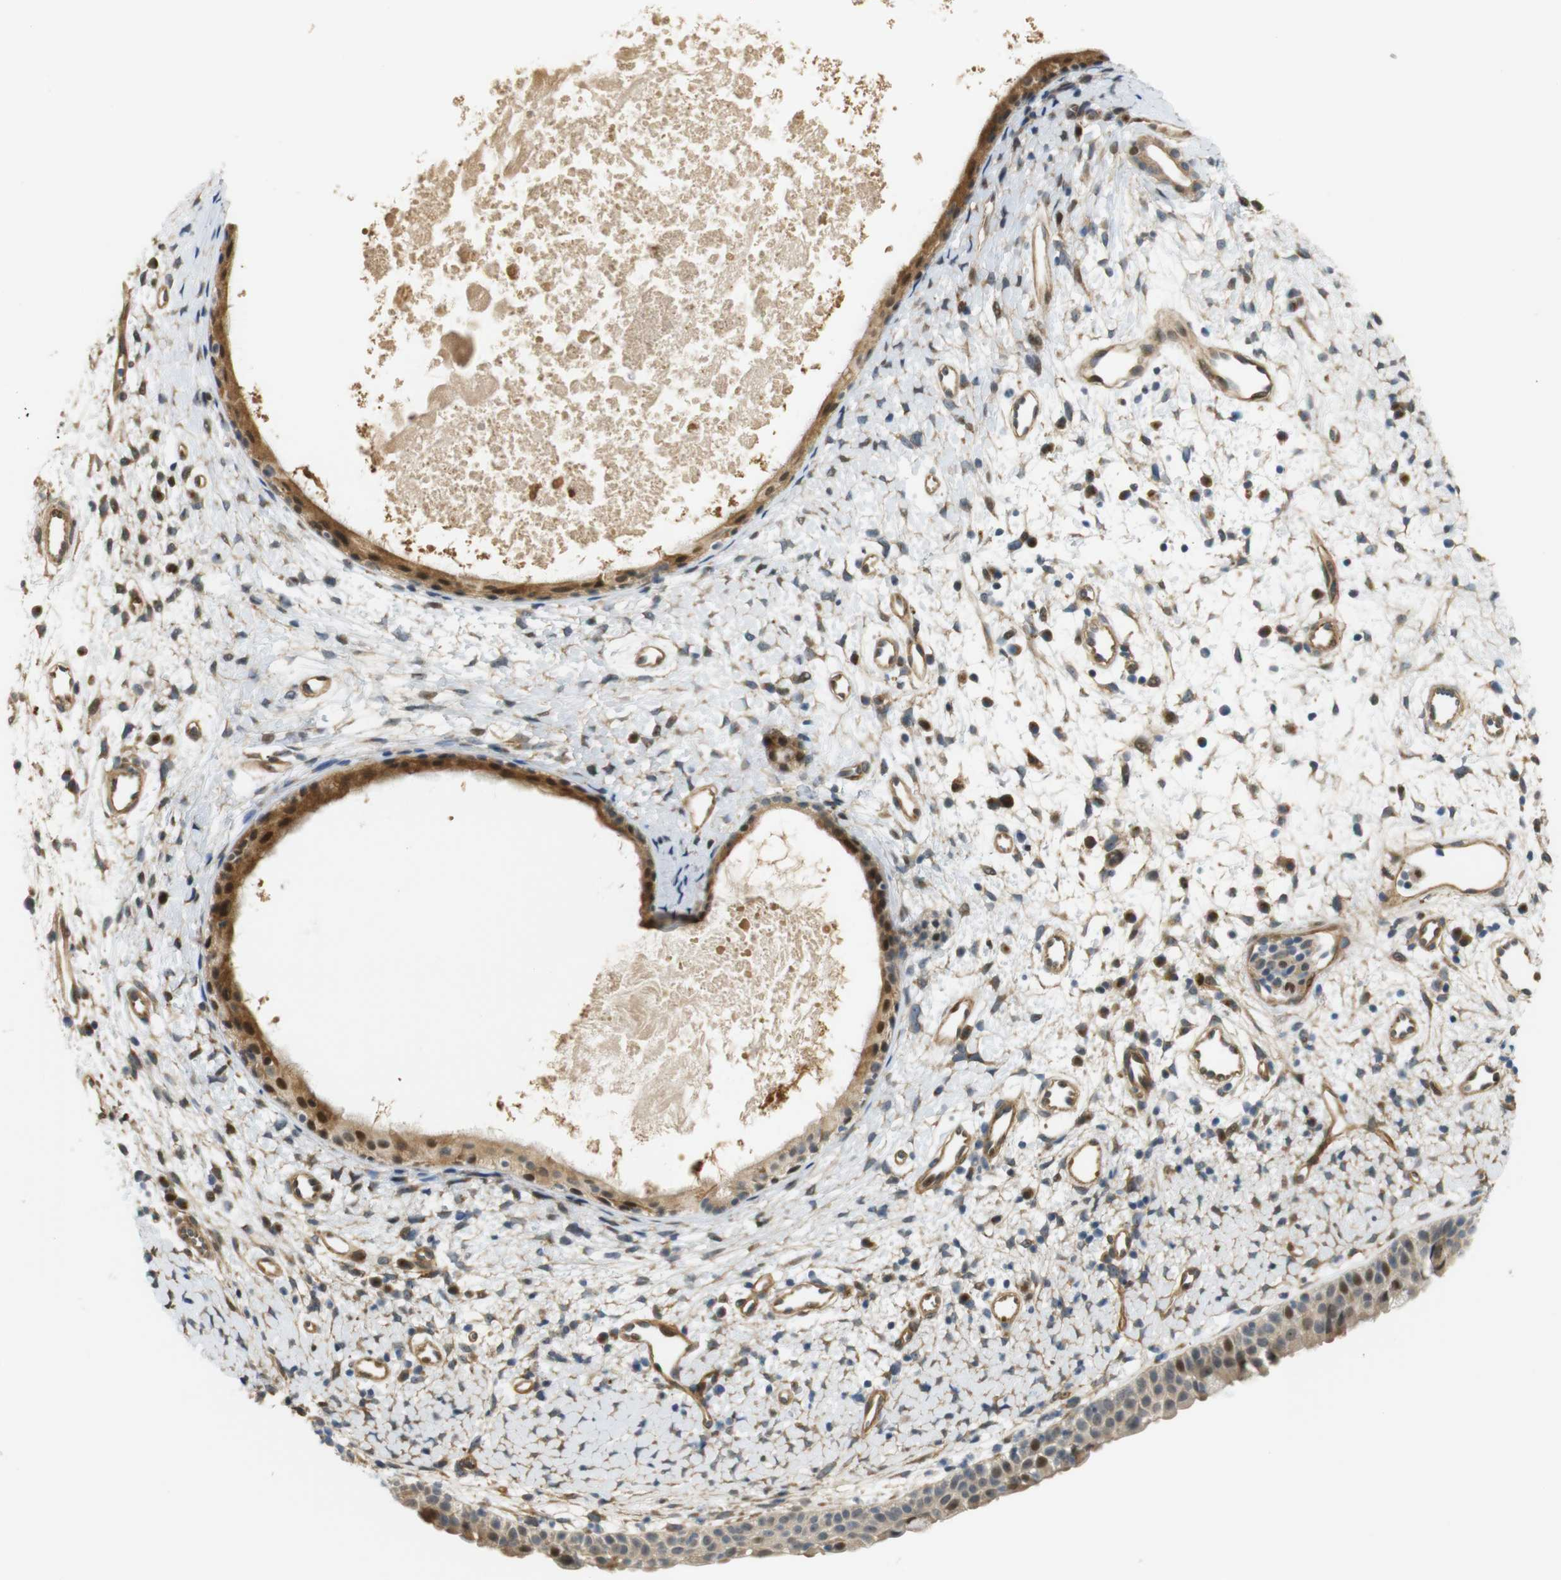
{"staining": {"intensity": "moderate", "quantity": ">75%", "location": "cytoplasmic/membranous,nuclear"}, "tissue": "nasopharynx", "cell_type": "Respiratory epithelial cells", "image_type": "normal", "snomed": [{"axis": "morphology", "description": "Normal tissue, NOS"}, {"axis": "topography", "description": "Nasopharynx"}], "caption": "Immunohistochemistry histopathology image of normal human nasopharynx stained for a protein (brown), which exhibits medium levels of moderate cytoplasmic/membranous,nuclear expression in about >75% of respiratory epithelial cells.", "gene": "TSPAN9", "patient": {"sex": "male", "age": 22}}